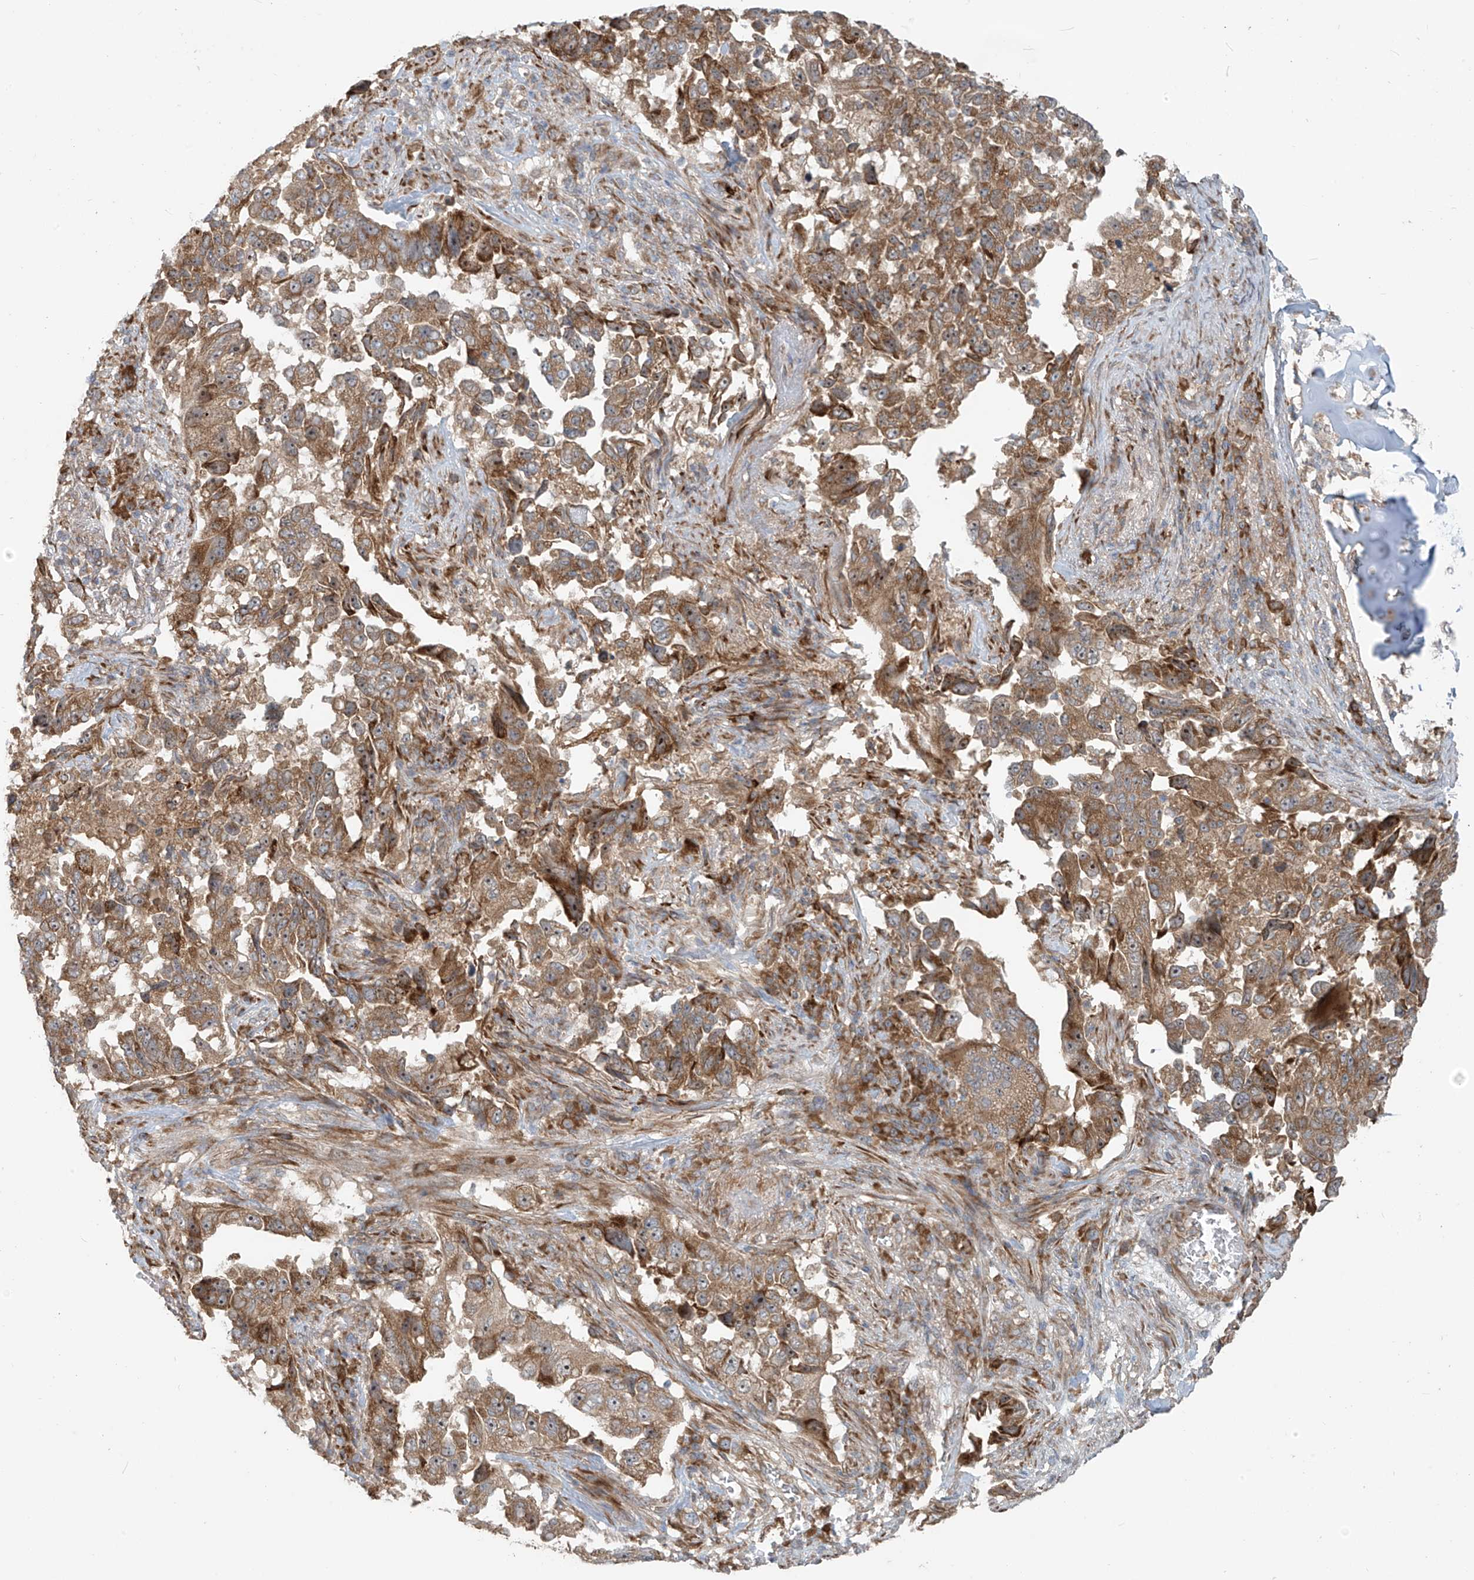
{"staining": {"intensity": "moderate", "quantity": ">75%", "location": "cytoplasmic/membranous"}, "tissue": "lung cancer", "cell_type": "Tumor cells", "image_type": "cancer", "snomed": [{"axis": "morphology", "description": "Adenocarcinoma, NOS"}, {"axis": "topography", "description": "Lung"}], "caption": "Immunohistochemical staining of lung cancer demonstrates medium levels of moderate cytoplasmic/membranous protein positivity in approximately >75% of tumor cells. (IHC, brightfield microscopy, high magnification).", "gene": "KATNIP", "patient": {"sex": "female", "age": 51}}